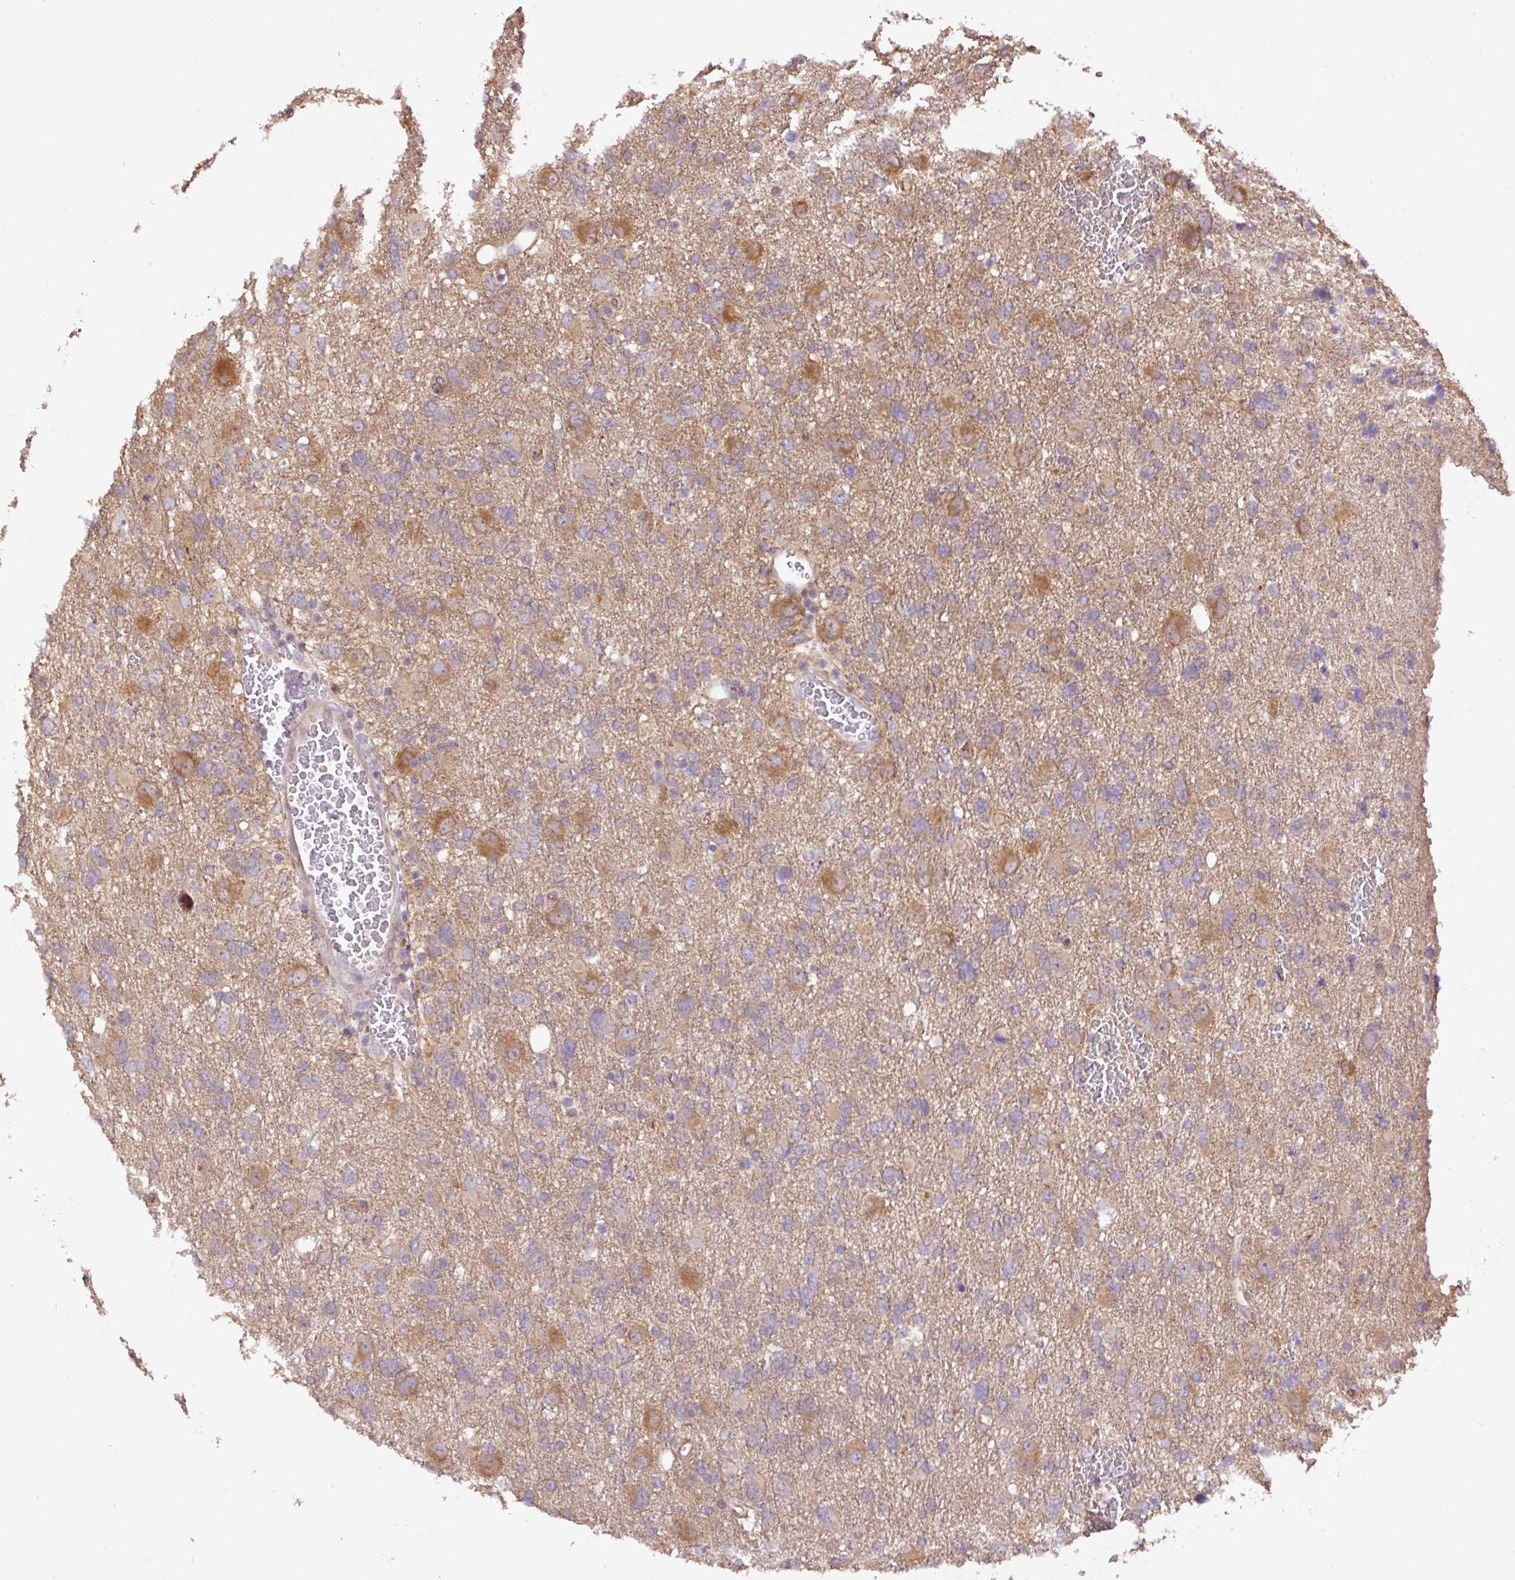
{"staining": {"intensity": "weak", "quantity": "<25%", "location": "cytoplasmic/membranous"}, "tissue": "glioma", "cell_type": "Tumor cells", "image_type": "cancer", "snomed": [{"axis": "morphology", "description": "Glioma, malignant, High grade"}, {"axis": "topography", "description": "Brain"}], "caption": "Protein analysis of glioma reveals no significant positivity in tumor cells.", "gene": "PPME1", "patient": {"sex": "male", "age": 61}}